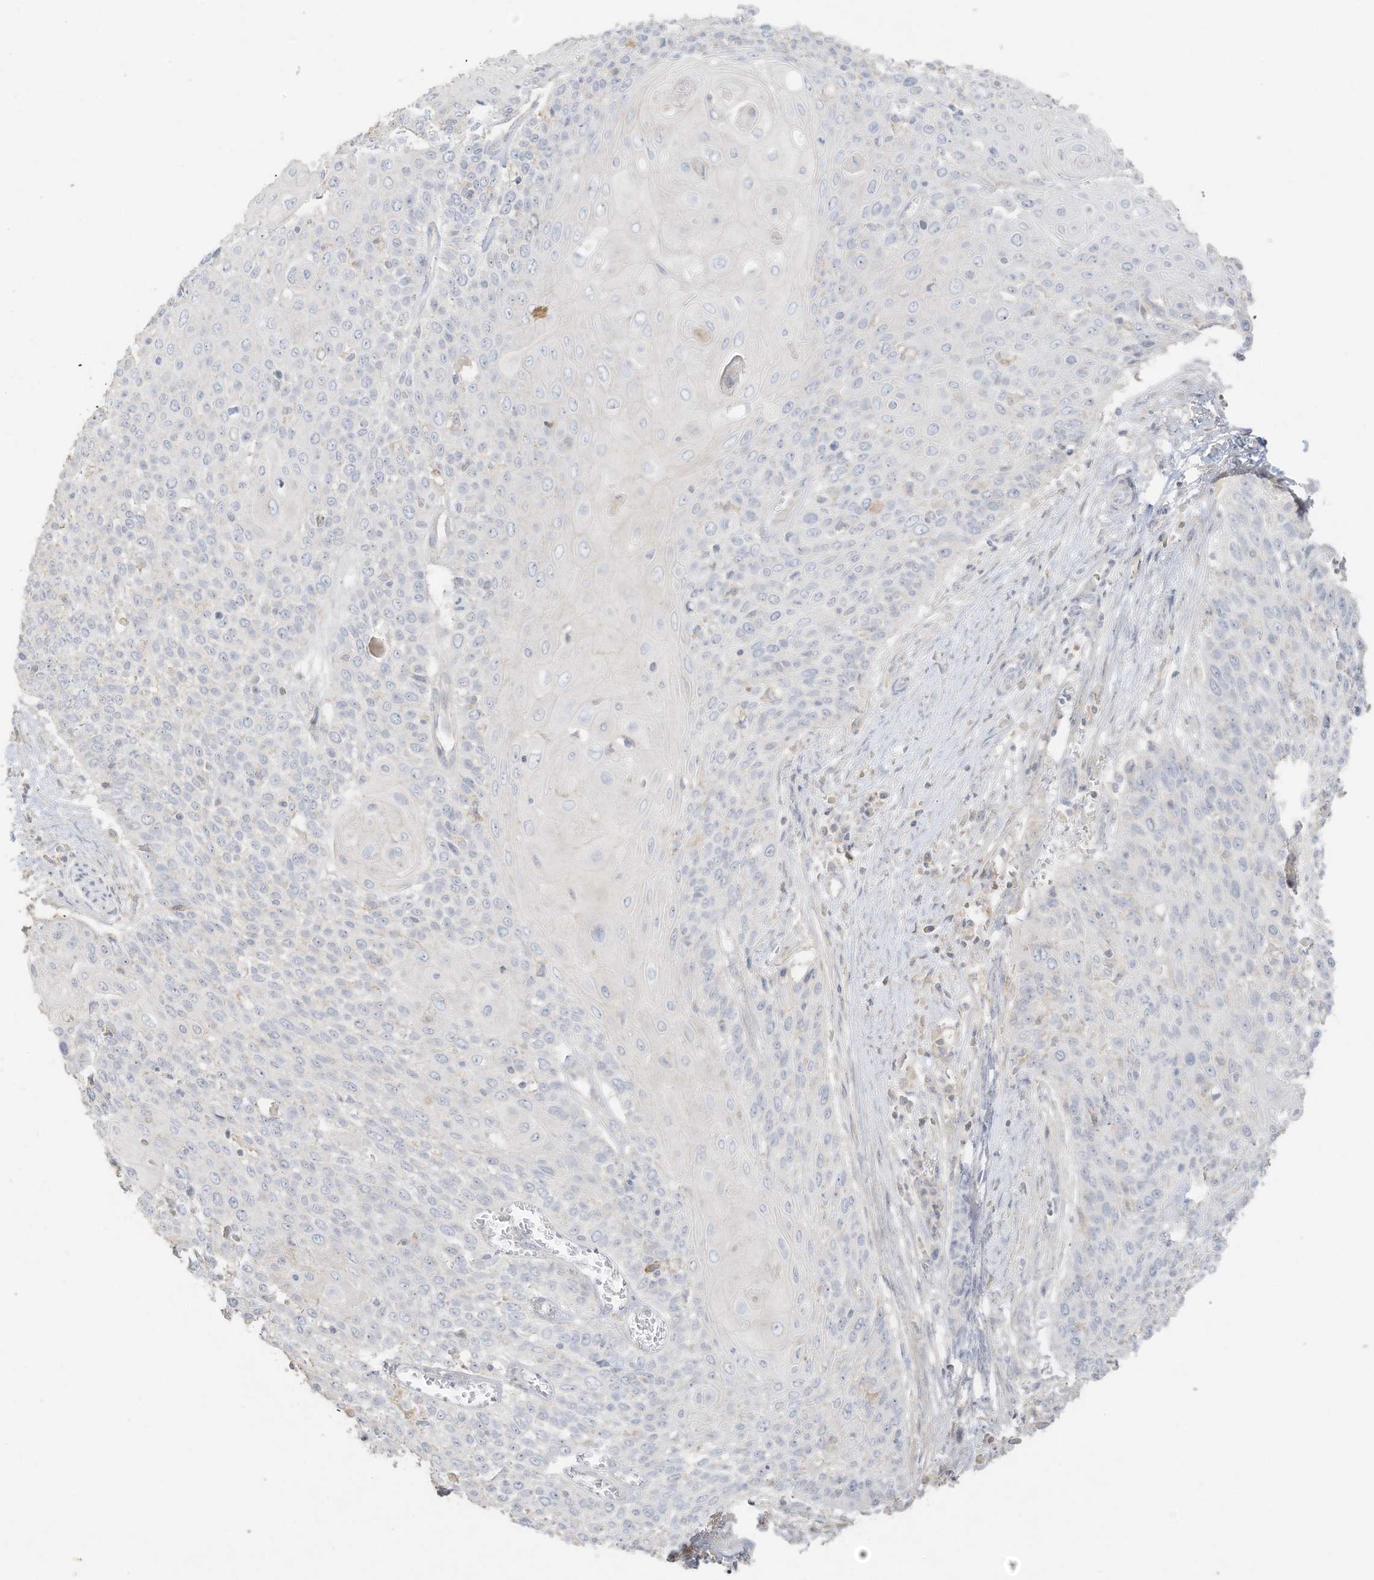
{"staining": {"intensity": "negative", "quantity": "none", "location": "none"}, "tissue": "cervical cancer", "cell_type": "Tumor cells", "image_type": "cancer", "snomed": [{"axis": "morphology", "description": "Squamous cell carcinoma, NOS"}, {"axis": "topography", "description": "Cervix"}], "caption": "Immunohistochemistry histopathology image of squamous cell carcinoma (cervical) stained for a protein (brown), which demonstrates no positivity in tumor cells. The staining was performed using DAB to visualize the protein expression in brown, while the nuclei were stained in blue with hematoxylin (Magnification: 20x).", "gene": "ZBTB41", "patient": {"sex": "female", "age": 39}}